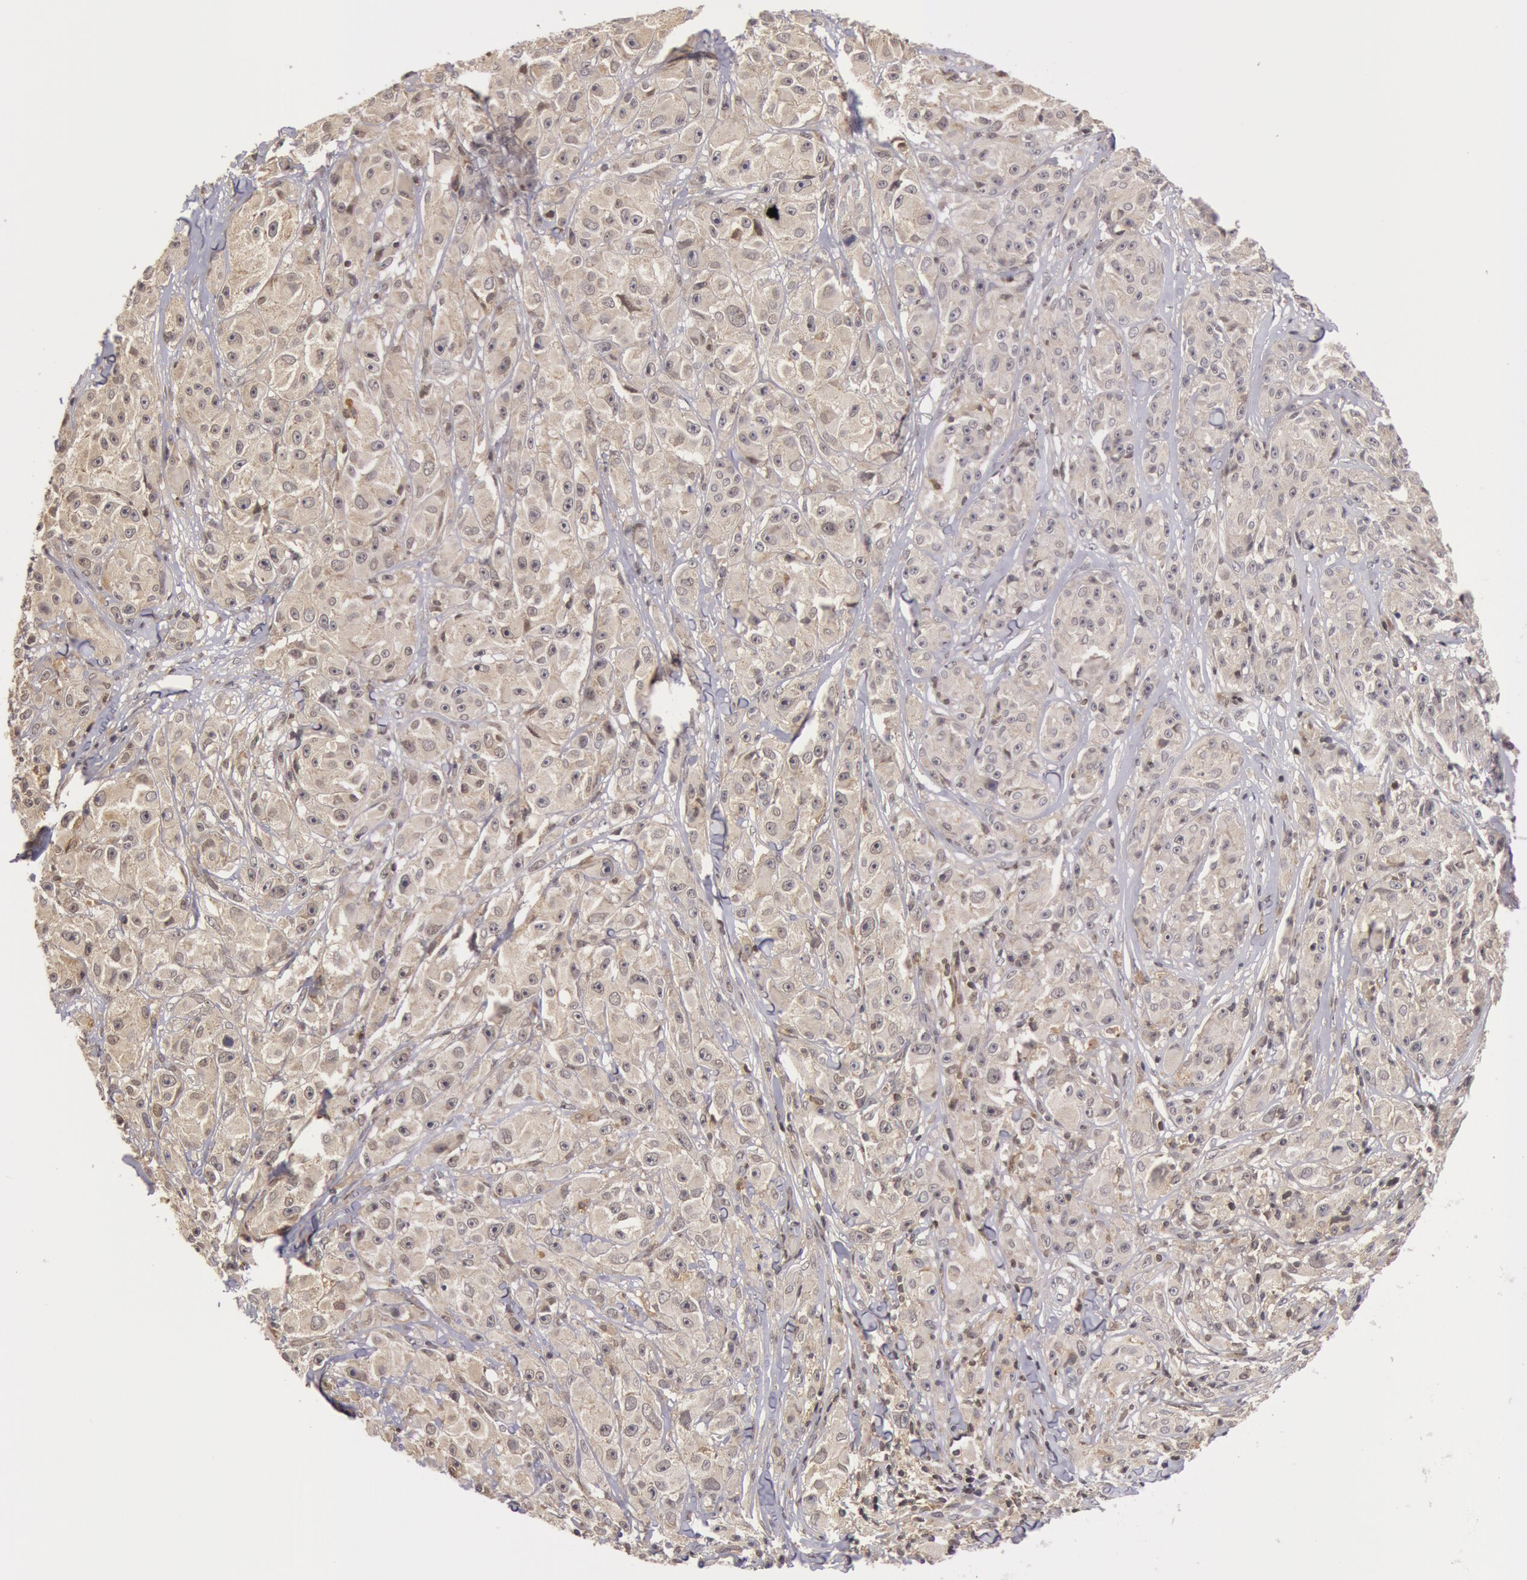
{"staining": {"intensity": "negative", "quantity": "none", "location": "none"}, "tissue": "melanoma", "cell_type": "Tumor cells", "image_type": "cancer", "snomed": [{"axis": "morphology", "description": "Malignant melanoma, NOS"}, {"axis": "topography", "description": "Skin"}], "caption": "This is an immunohistochemistry (IHC) micrograph of human malignant melanoma. There is no staining in tumor cells.", "gene": "ZNF350", "patient": {"sex": "male", "age": 56}}